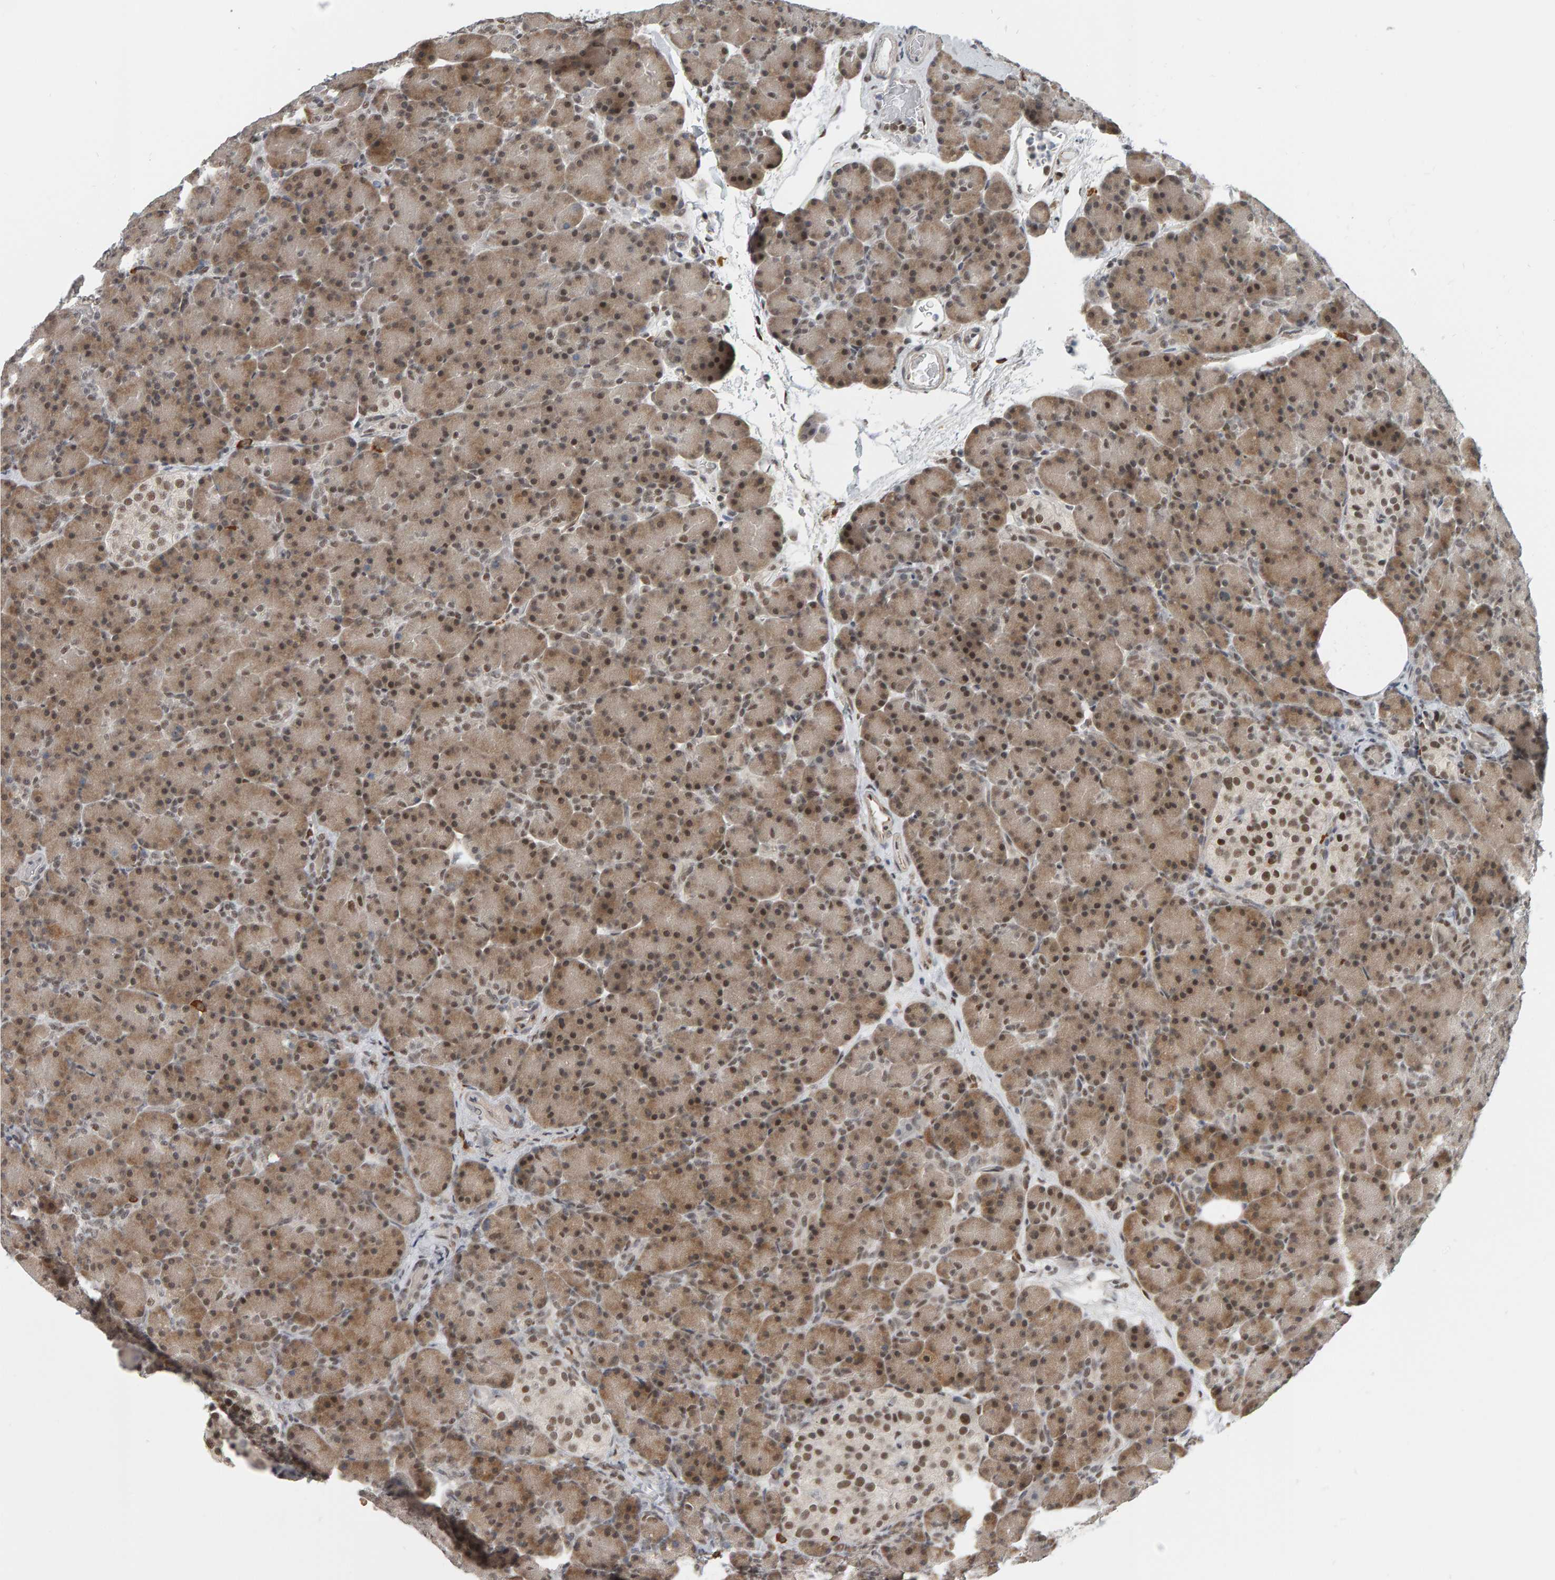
{"staining": {"intensity": "moderate", "quantity": "25%-75%", "location": "cytoplasmic/membranous,nuclear"}, "tissue": "pancreas", "cell_type": "Exocrine glandular cells", "image_type": "normal", "snomed": [{"axis": "morphology", "description": "Normal tissue, NOS"}, {"axis": "topography", "description": "Pancreas"}], "caption": "The photomicrograph demonstrates staining of normal pancreas, revealing moderate cytoplasmic/membranous,nuclear protein expression (brown color) within exocrine glandular cells. Ihc stains the protein in brown and the nuclei are stained blue.", "gene": "ATF7IP", "patient": {"sex": "female", "age": 43}}